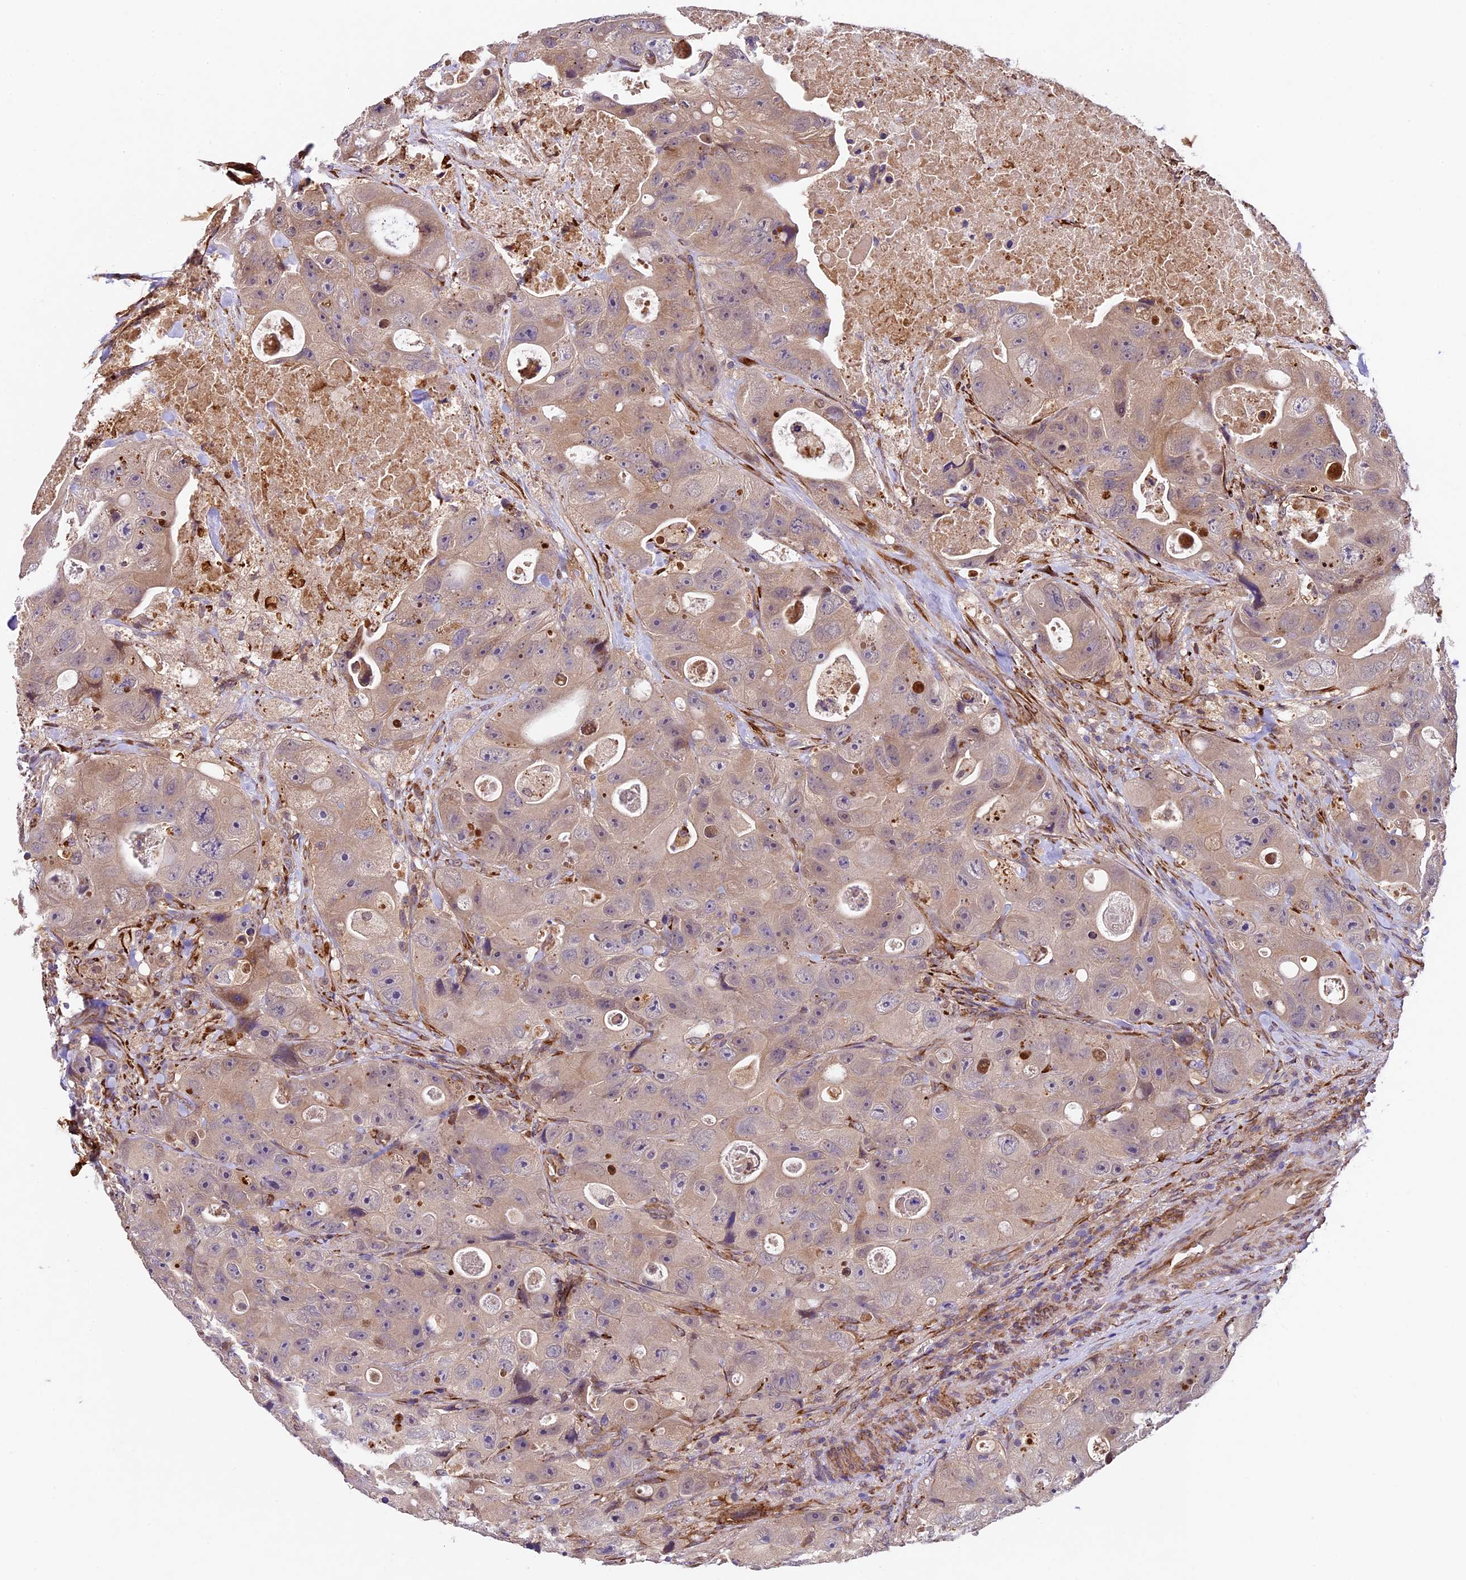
{"staining": {"intensity": "negative", "quantity": "none", "location": "none"}, "tissue": "colorectal cancer", "cell_type": "Tumor cells", "image_type": "cancer", "snomed": [{"axis": "morphology", "description": "Adenocarcinoma, NOS"}, {"axis": "topography", "description": "Colon"}], "caption": "Protein analysis of colorectal cancer (adenocarcinoma) reveals no significant staining in tumor cells. Nuclei are stained in blue.", "gene": "LSM7", "patient": {"sex": "female", "age": 46}}